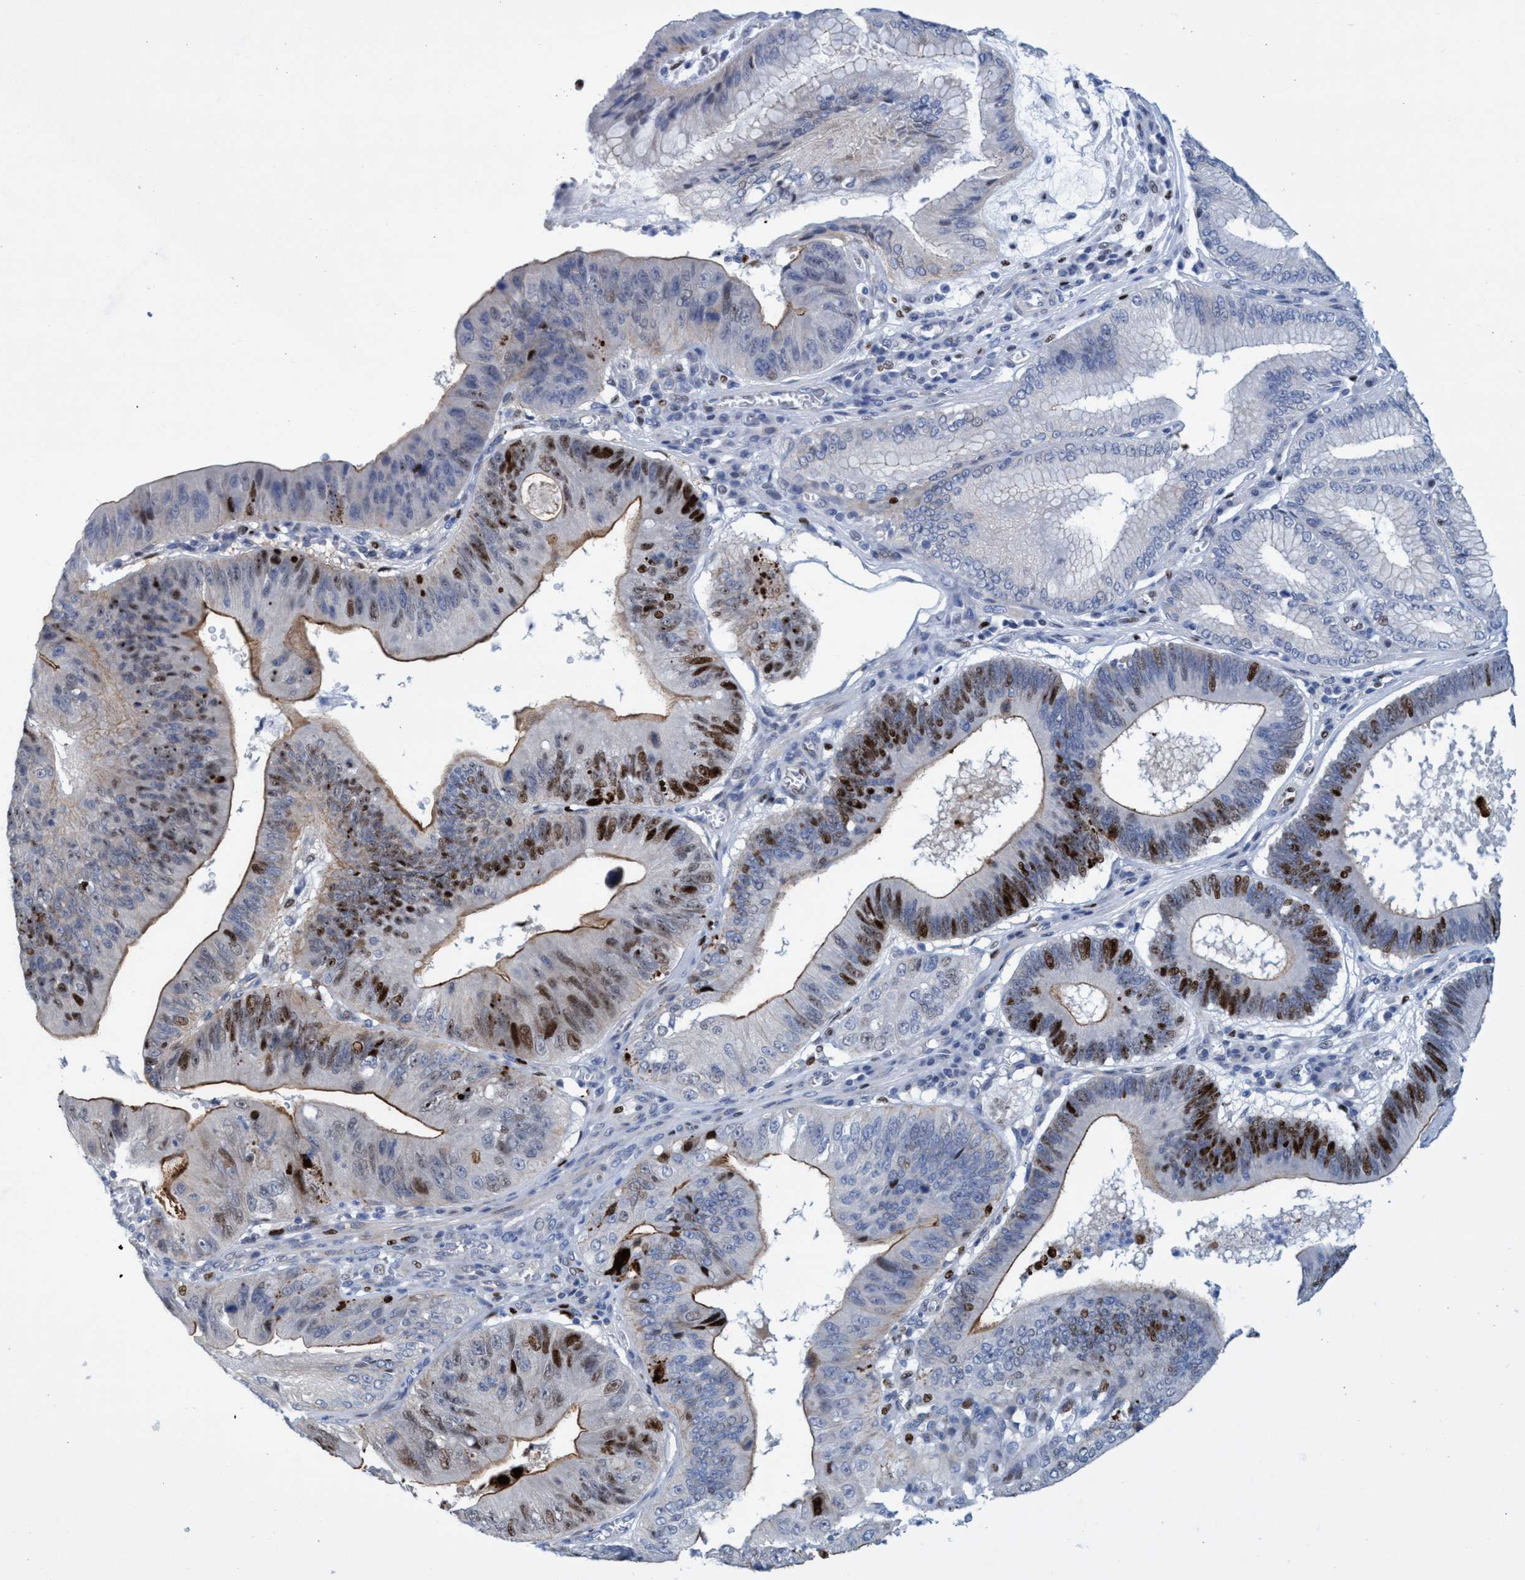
{"staining": {"intensity": "strong", "quantity": "25%-75%", "location": "nuclear"}, "tissue": "stomach cancer", "cell_type": "Tumor cells", "image_type": "cancer", "snomed": [{"axis": "morphology", "description": "Adenocarcinoma, NOS"}, {"axis": "topography", "description": "Stomach"}], "caption": "Immunohistochemical staining of adenocarcinoma (stomach) demonstrates high levels of strong nuclear expression in approximately 25%-75% of tumor cells.", "gene": "R3HCC1", "patient": {"sex": "male", "age": 59}}